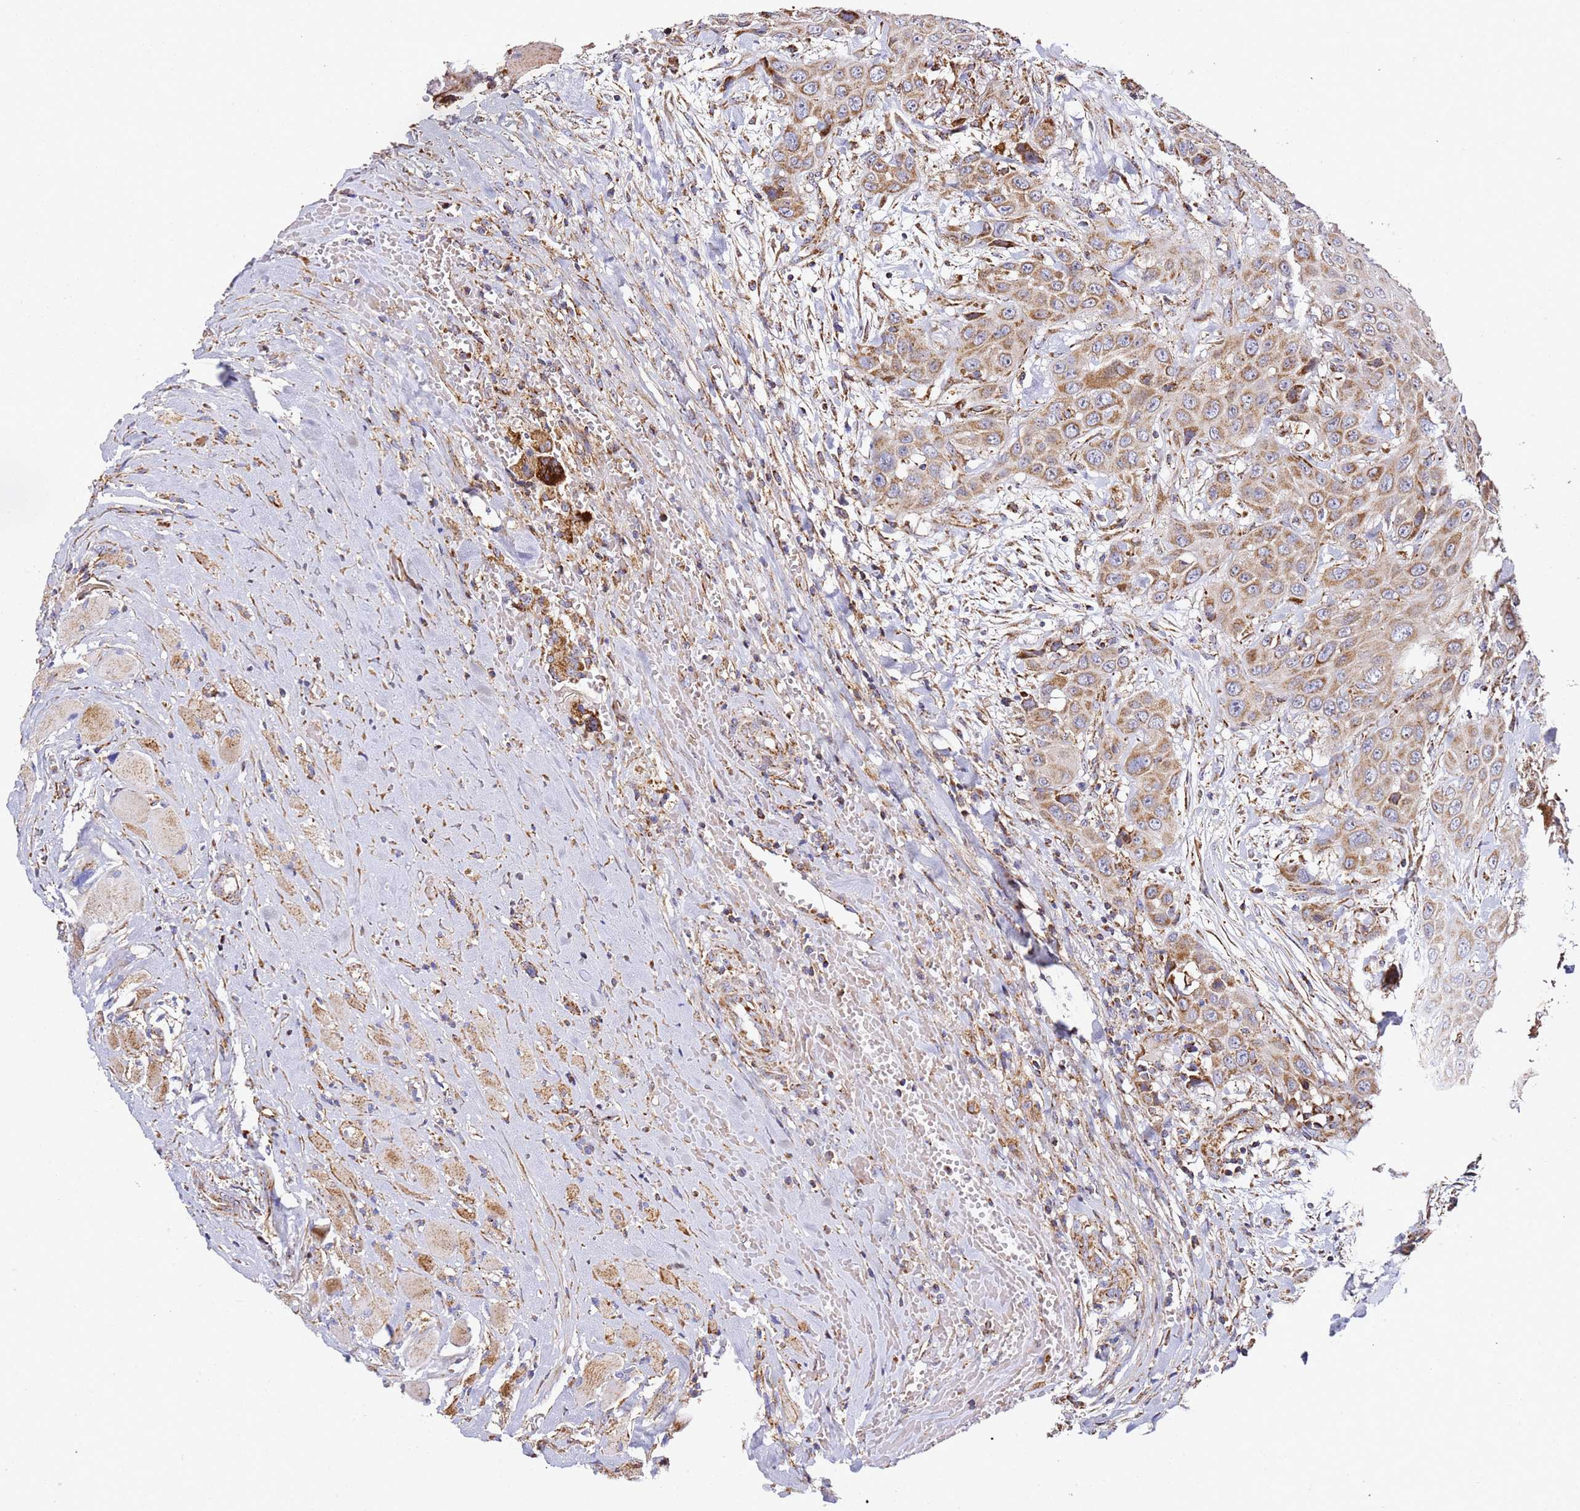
{"staining": {"intensity": "moderate", "quantity": ">75%", "location": "cytoplasmic/membranous"}, "tissue": "head and neck cancer", "cell_type": "Tumor cells", "image_type": "cancer", "snomed": [{"axis": "morphology", "description": "Squamous cell carcinoma, NOS"}, {"axis": "topography", "description": "Head-Neck"}], "caption": "DAB (3,3'-diaminobenzidine) immunohistochemical staining of human squamous cell carcinoma (head and neck) exhibits moderate cytoplasmic/membranous protein staining in about >75% of tumor cells.", "gene": "NDUFA3", "patient": {"sex": "male", "age": 81}}